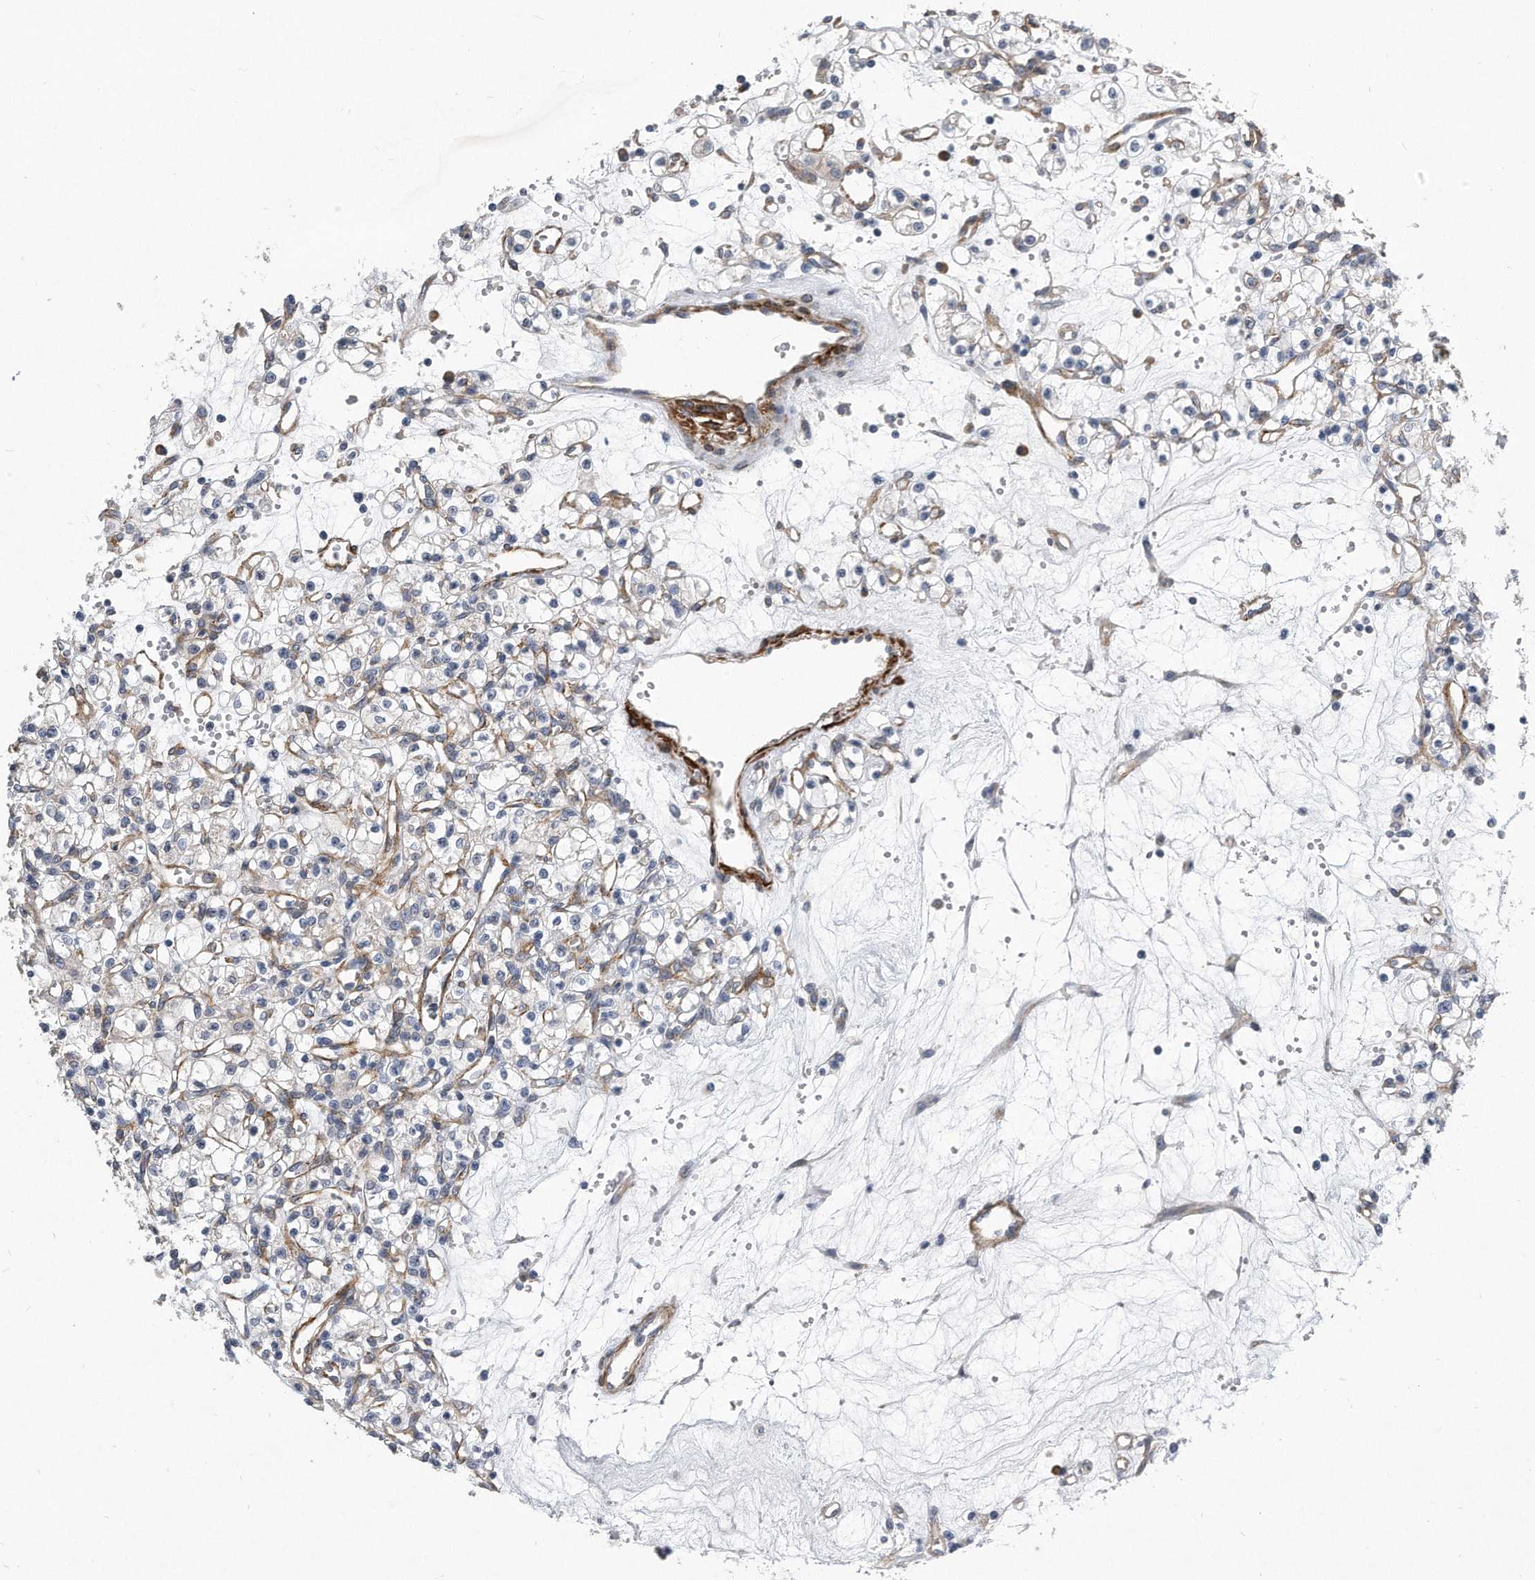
{"staining": {"intensity": "weak", "quantity": "<25%", "location": "cytoplasmic/membranous"}, "tissue": "renal cancer", "cell_type": "Tumor cells", "image_type": "cancer", "snomed": [{"axis": "morphology", "description": "Adenocarcinoma, NOS"}, {"axis": "topography", "description": "Kidney"}], "caption": "An image of renal cancer (adenocarcinoma) stained for a protein exhibits no brown staining in tumor cells. (Stains: DAB (3,3'-diaminobenzidine) immunohistochemistry with hematoxylin counter stain, Microscopy: brightfield microscopy at high magnification).", "gene": "EIF2B4", "patient": {"sex": "female", "age": 59}}